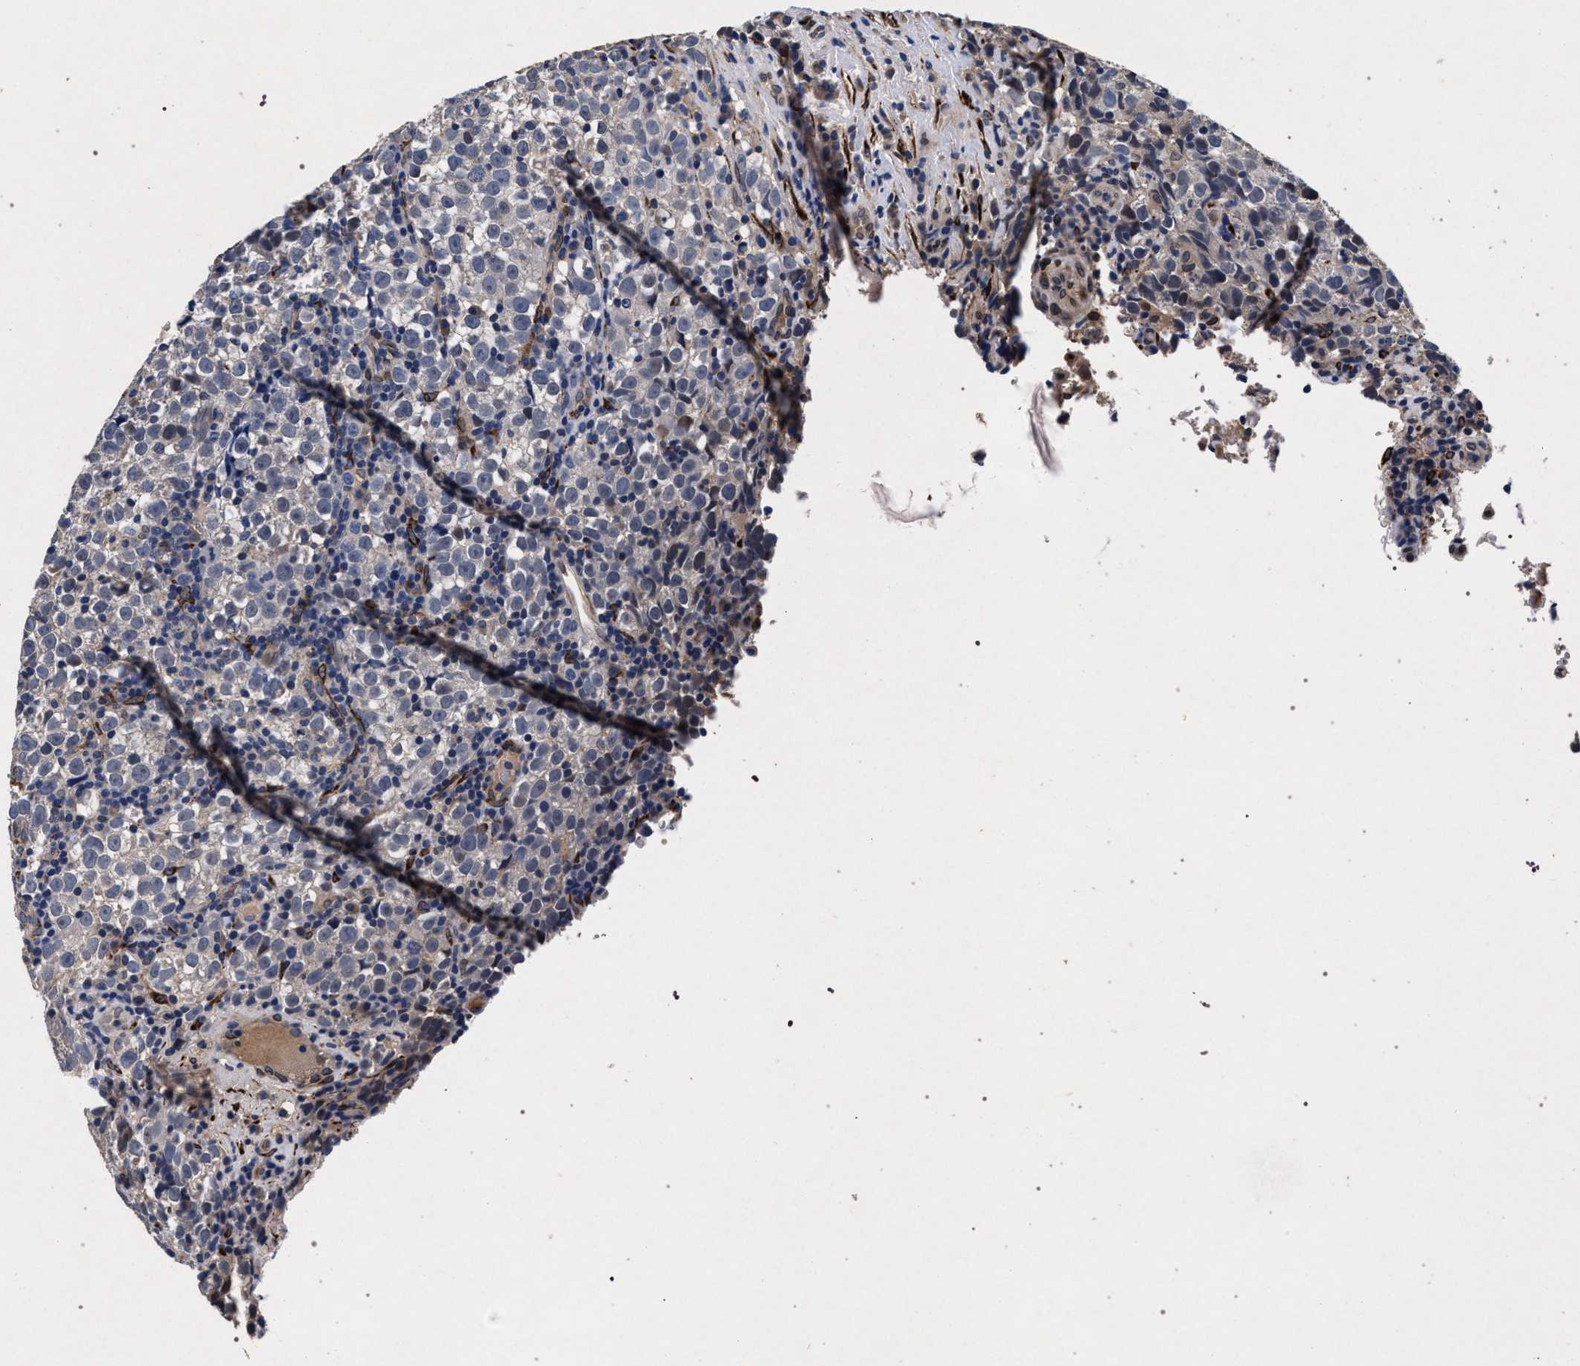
{"staining": {"intensity": "negative", "quantity": "none", "location": "none"}, "tissue": "testis cancer", "cell_type": "Tumor cells", "image_type": "cancer", "snomed": [{"axis": "morphology", "description": "Normal tissue, NOS"}, {"axis": "morphology", "description": "Seminoma, NOS"}, {"axis": "topography", "description": "Testis"}], "caption": "This is a micrograph of immunohistochemistry staining of testis cancer (seminoma), which shows no staining in tumor cells.", "gene": "NEK7", "patient": {"sex": "male", "age": 43}}